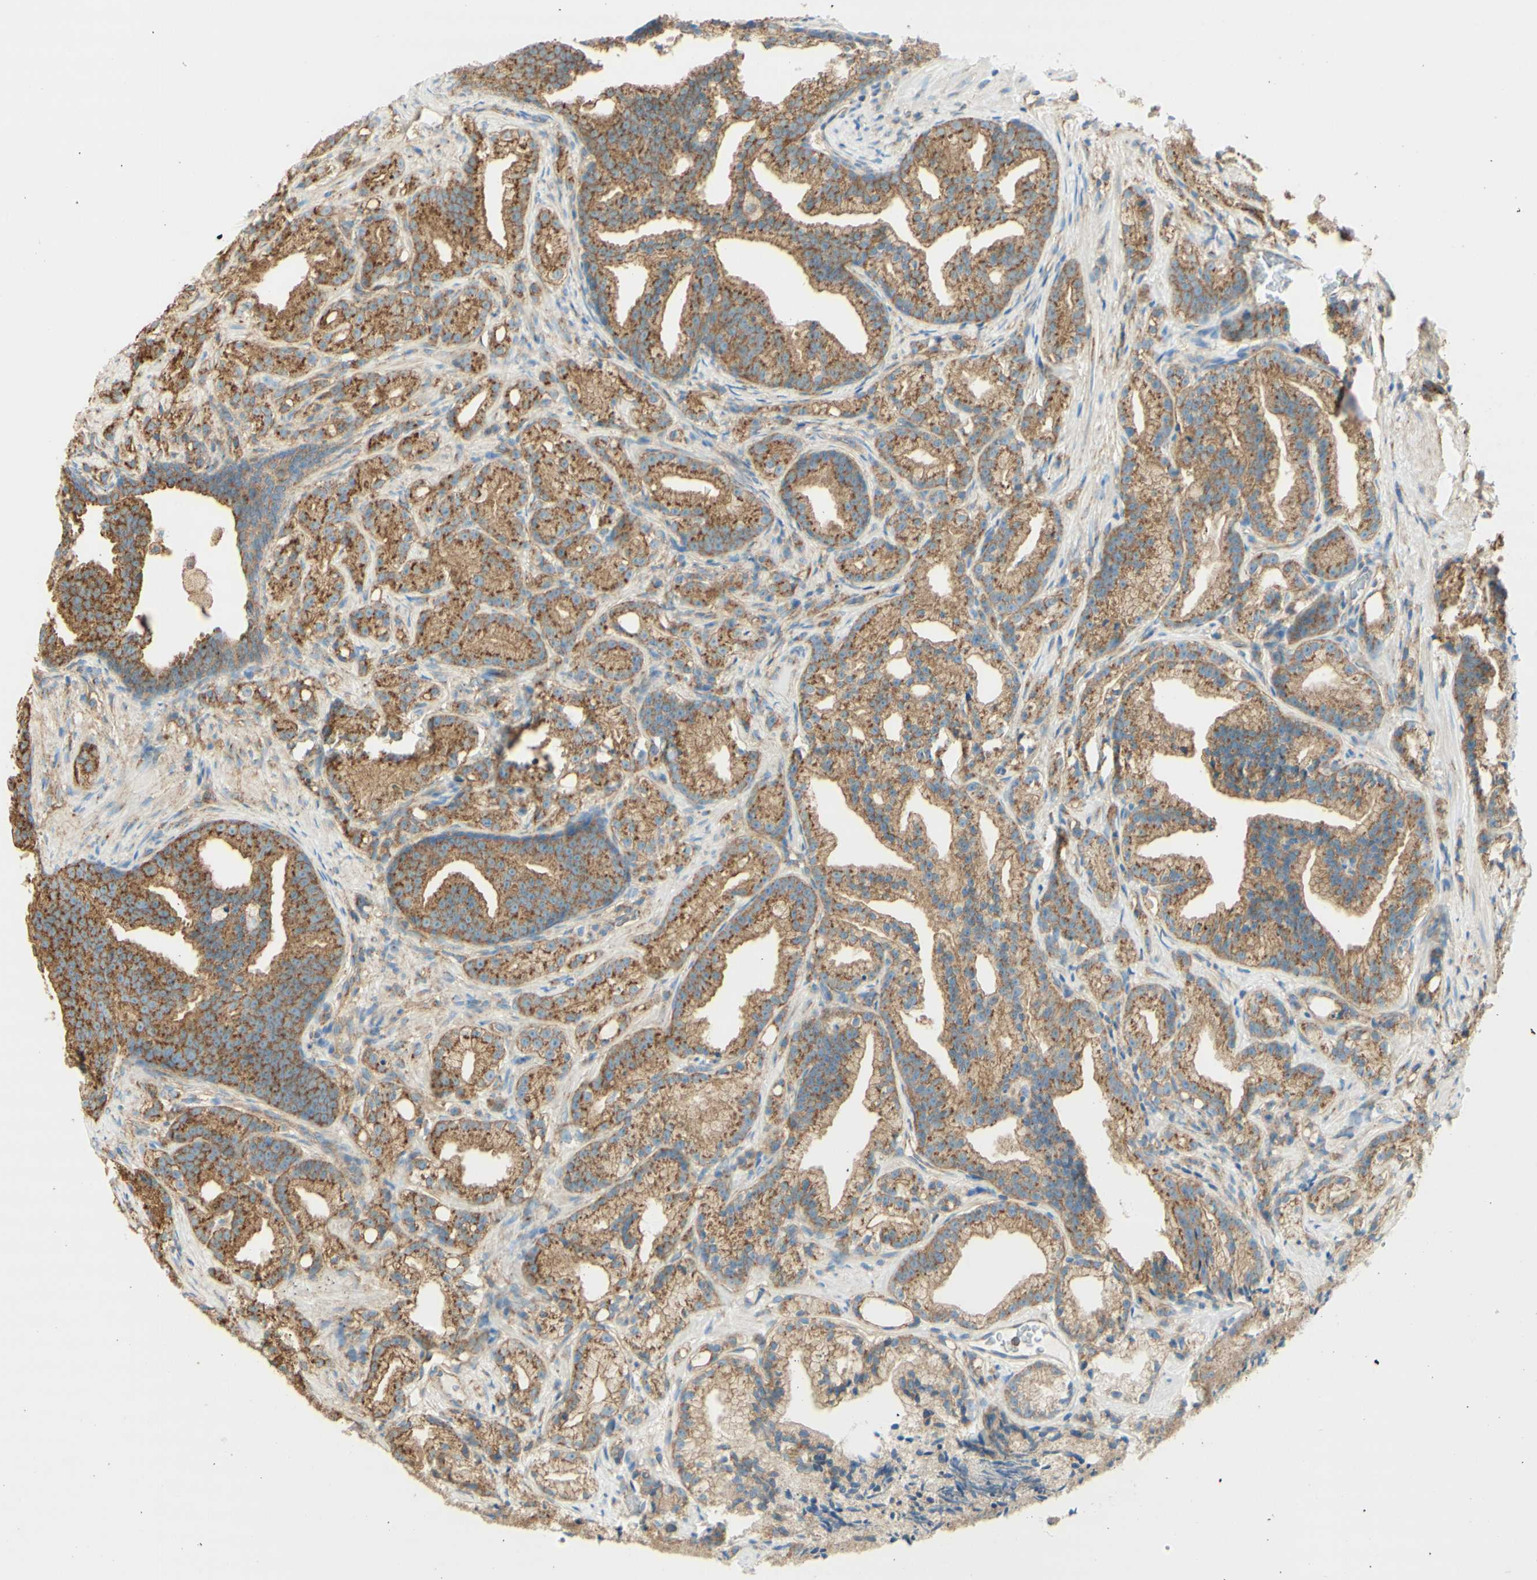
{"staining": {"intensity": "moderate", "quantity": ">75%", "location": "cytoplasmic/membranous"}, "tissue": "prostate cancer", "cell_type": "Tumor cells", "image_type": "cancer", "snomed": [{"axis": "morphology", "description": "Adenocarcinoma, Low grade"}, {"axis": "topography", "description": "Prostate"}], "caption": "This is a photomicrograph of IHC staining of low-grade adenocarcinoma (prostate), which shows moderate positivity in the cytoplasmic/membranous of tumor cells.", "gene": "CLTC", "patient": {"sex": "male", "age": 89}}